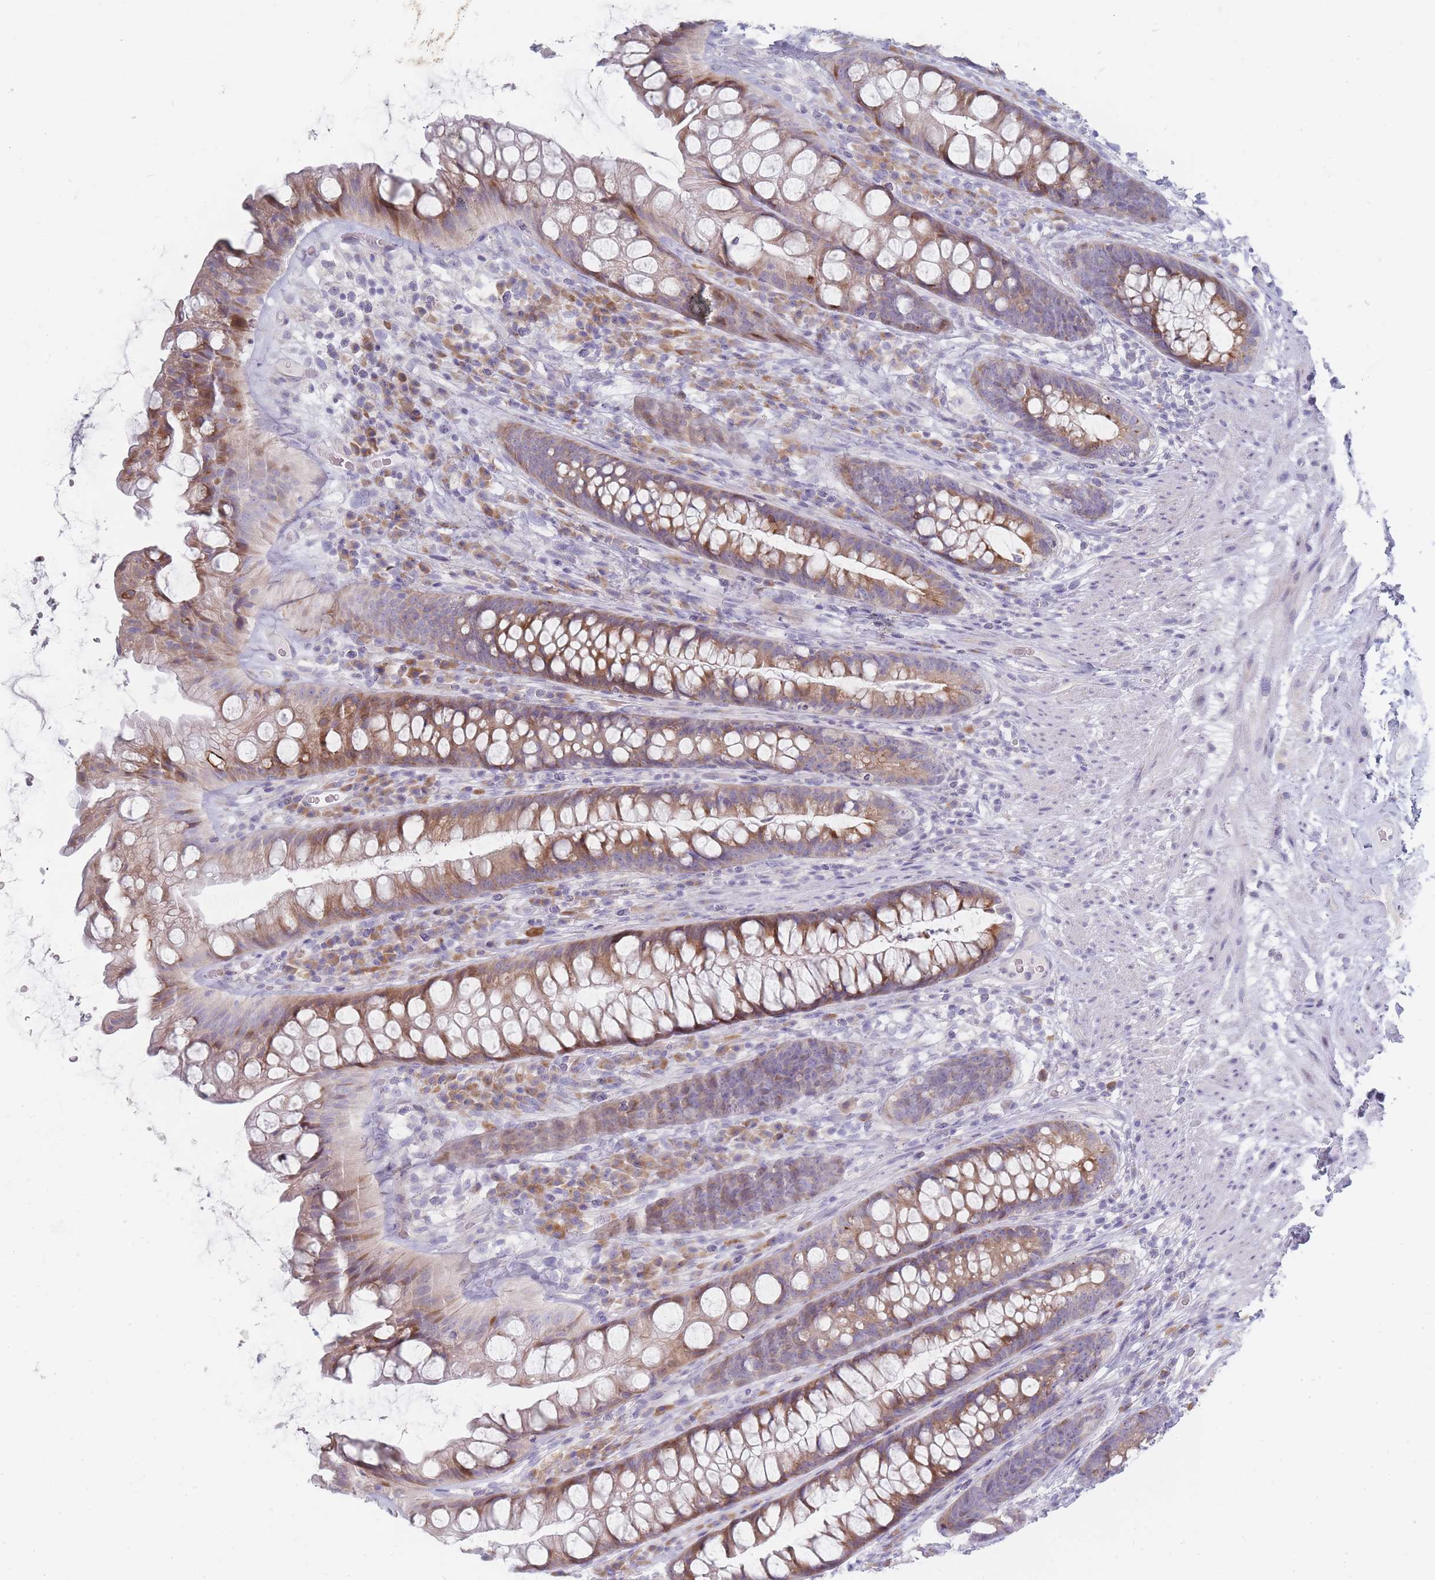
{"staining": {"intensity": "weak", "quantity": "25%-75%", "location": "cytoplasmic/membranous"}, "tissue": "rectum", "cell_type": "Glandular cells", "image_type": "normal", "snomed": [{"axis": "morphology", "description": "Normal tissue, NOS"}, {"axis": "topography", "description": "Rectum"}], "caption": "IHC image of benign rectum: human rectum stained using immunohistochemistry (IHC) exhibits low levels of weak protein expression localized specifically in the cytoplasmic/membranous of glandular cells, appearing as a cytoplasmic/membranous brown color.", "gene": "SPATS1", "patient": {"sex": "male", "age": 74}}